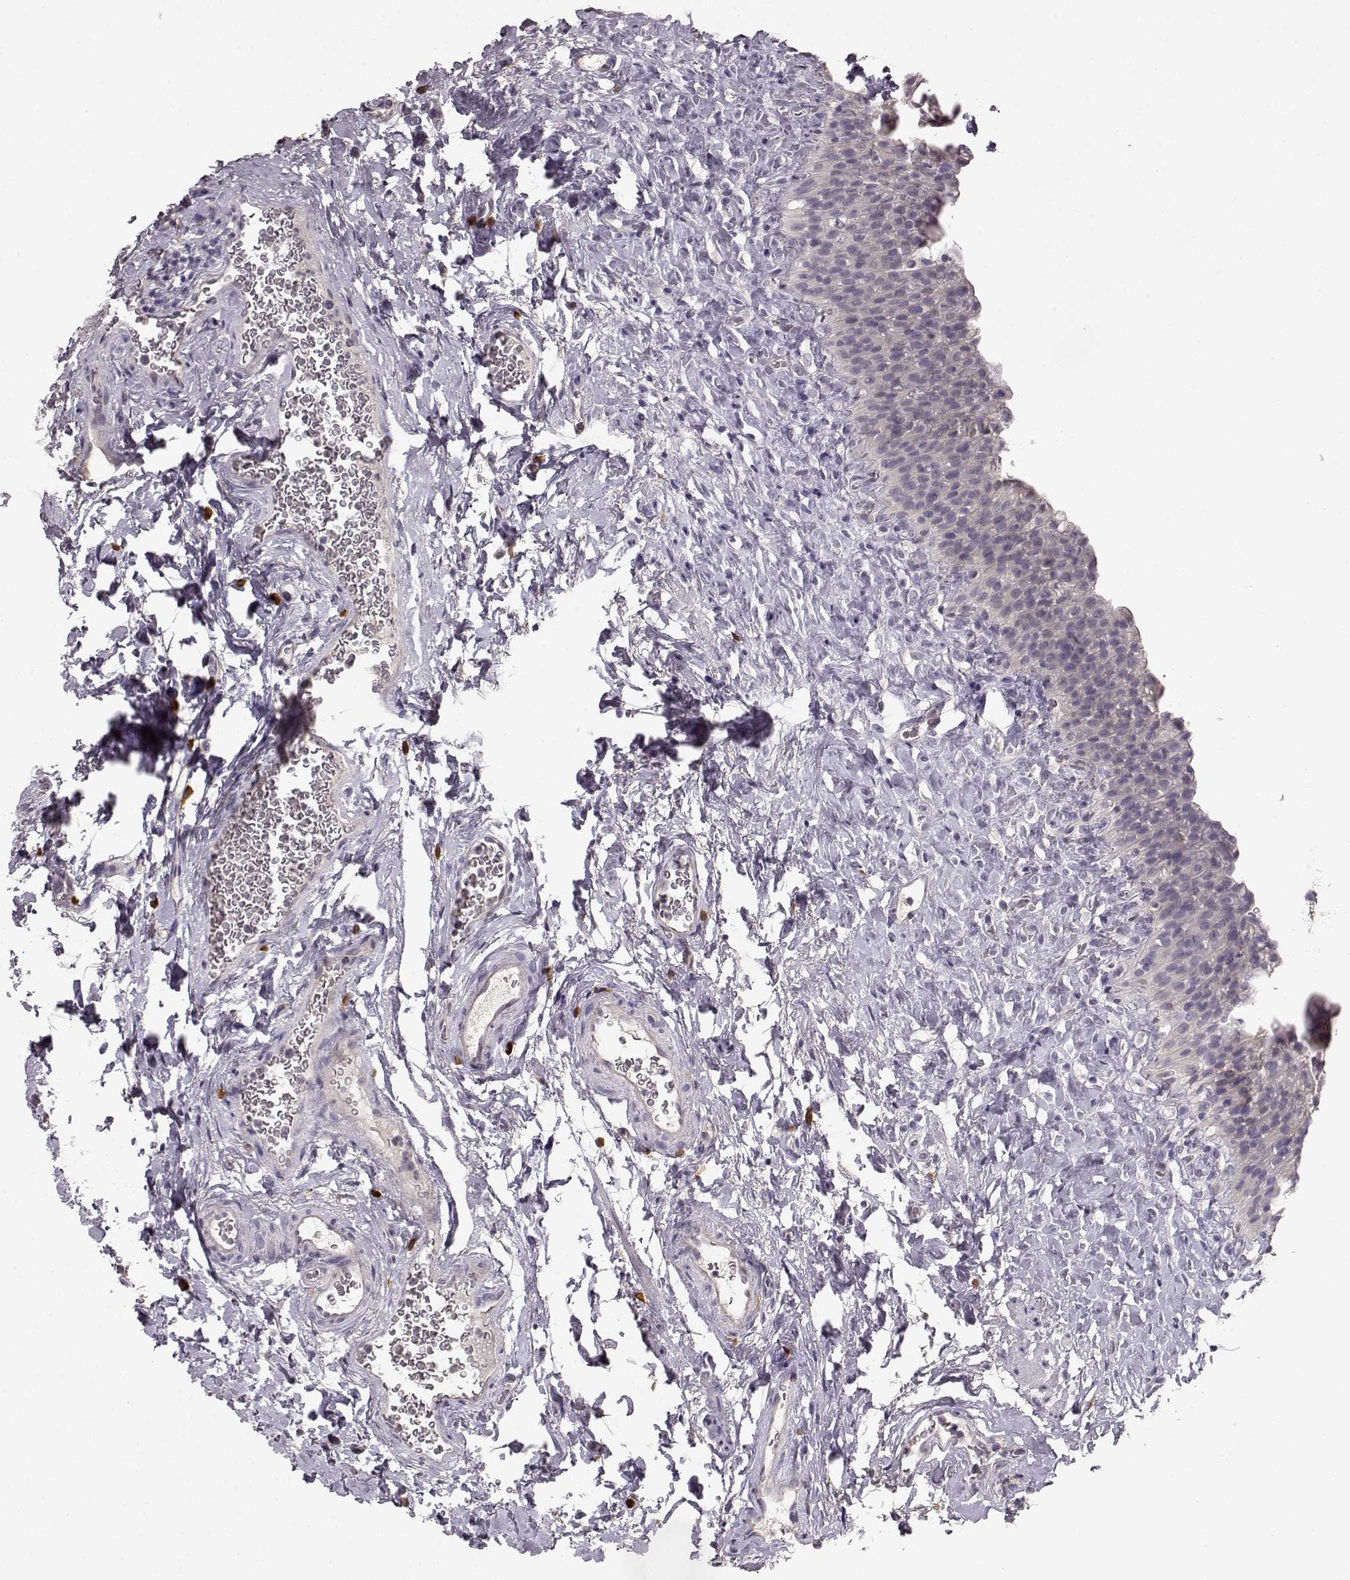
{"staining": {"intensity": "negative", "quantity": "none", "location": "none"}, "tissue": "urinary bladder", "cell_type": "Urothelial cells", "image_type": "normal", "snomed": [{"axis": "morphology", "description": "Normal tissue, NOS"}, {"axis": "topography", "description": "Urinary bladder"}], "caption": "An IHC image of normal urinary bladder is shown. There is no staining in urothelial cells of urinary bladder.", "gene": "GHR", "patient": {"sex": "male", "age": 76}}